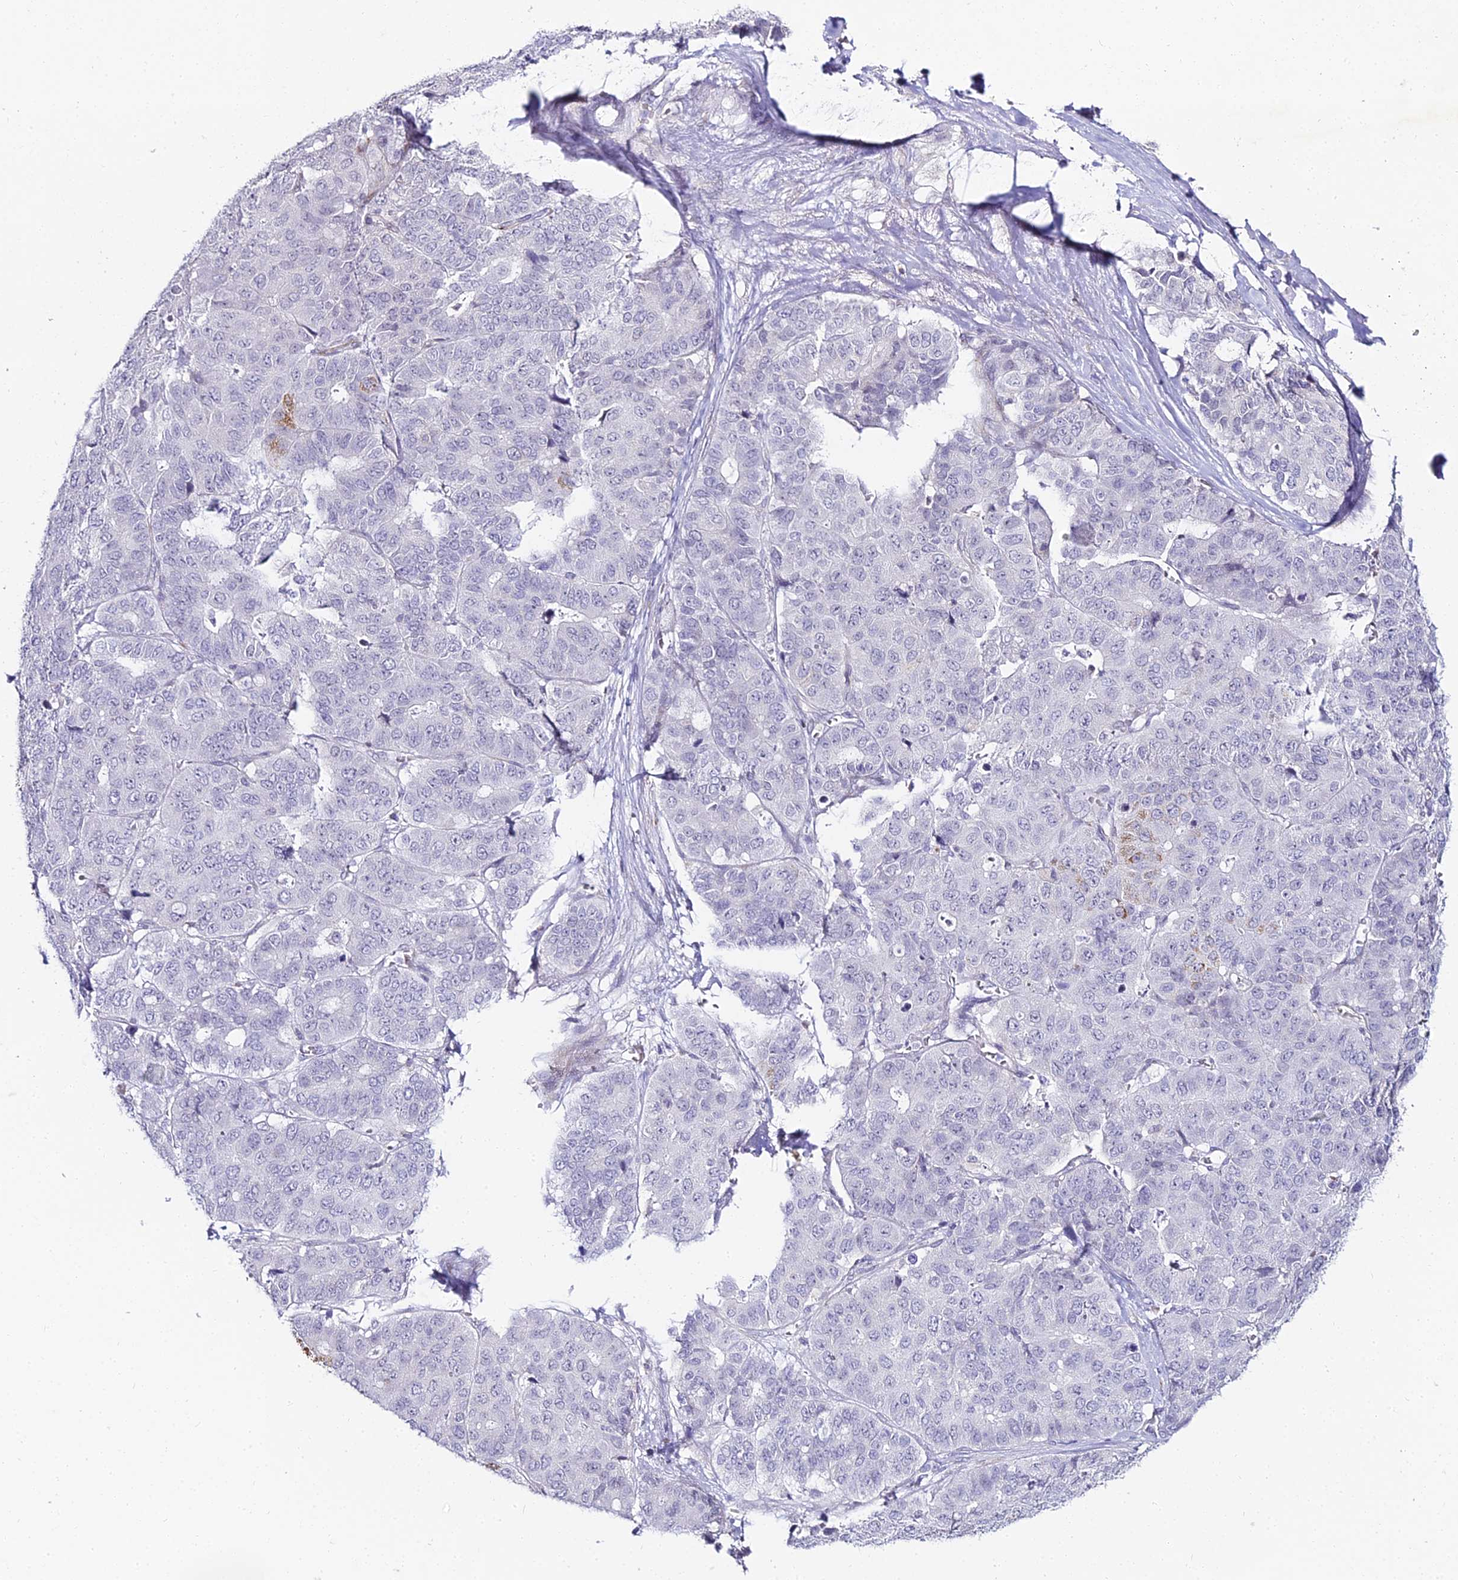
{"staining": {"intensity": "negative", "quantity": "none", "location": "none"}, "tissue": "pancreatic cancer", "cell_type": "Tumor cells", "image_type": "cancer", "snomed": [{"axis": "morphology", "description": "Adenocarcinoma, NOS"}, {"axis": "topography", "description": "Pancreas"}], "caption": "An immunohistochemistry (IHC) image of pancreatic cancer is shown. There is no staining in tumor cells of pancreatic cancer.", "gene": "ALPG", "patient": {"sex": "male", "age": 50}}